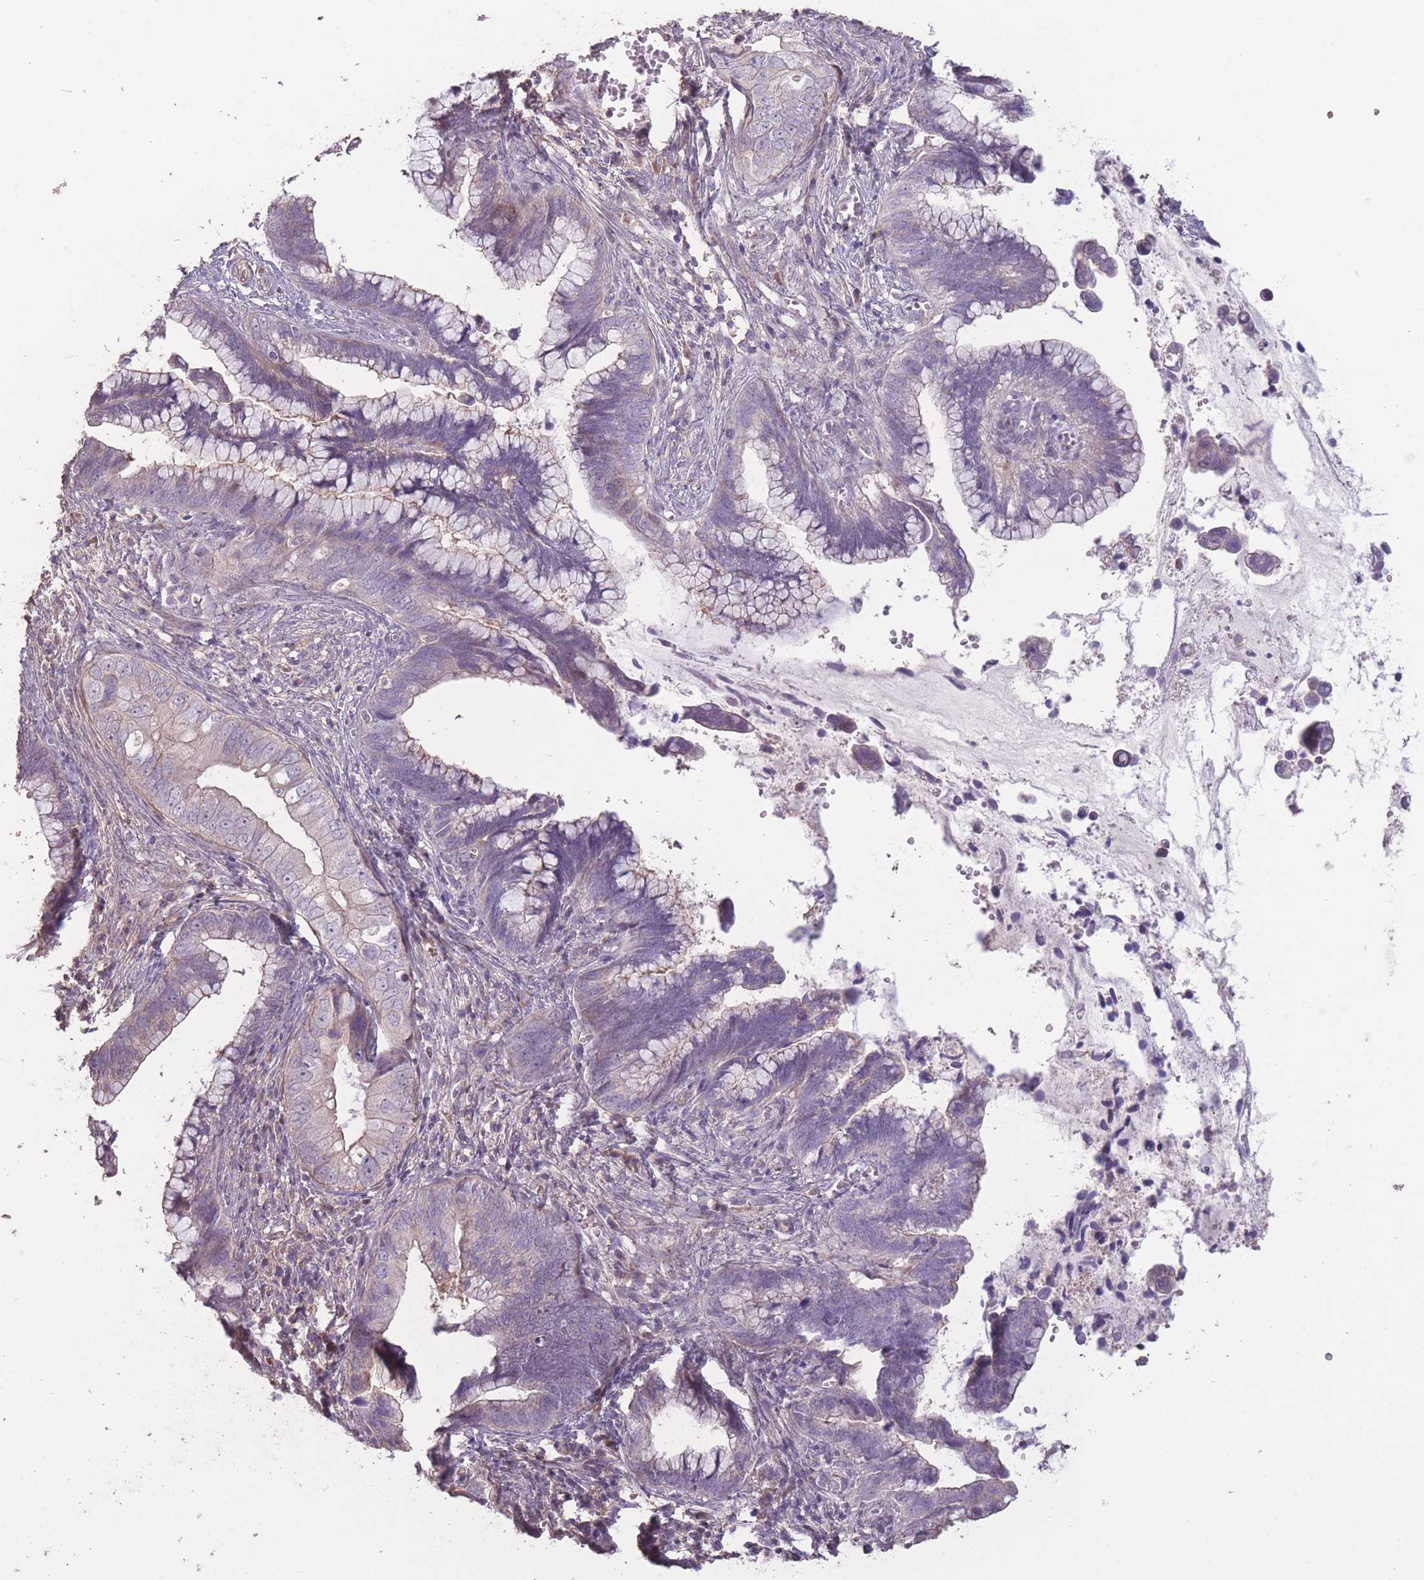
{"staining": {"intensity": "negative", "quantity": "none", "location": "none"}, "tissue": "cervical cancer", "cell_type": "Tumor cells", "image_type": "cancer", "snomed": [{"axis": "morphology", "description": "Adenocarcinoma, NOS"}, {"axis": "topography", "description": "Cervix"}], "caption": "Immunohistochemical staining of cervical cancer reveals no significant staining in tumor cells.", "gene": "RSPH10B", "patient": {"sex": "female", "age": 44}}